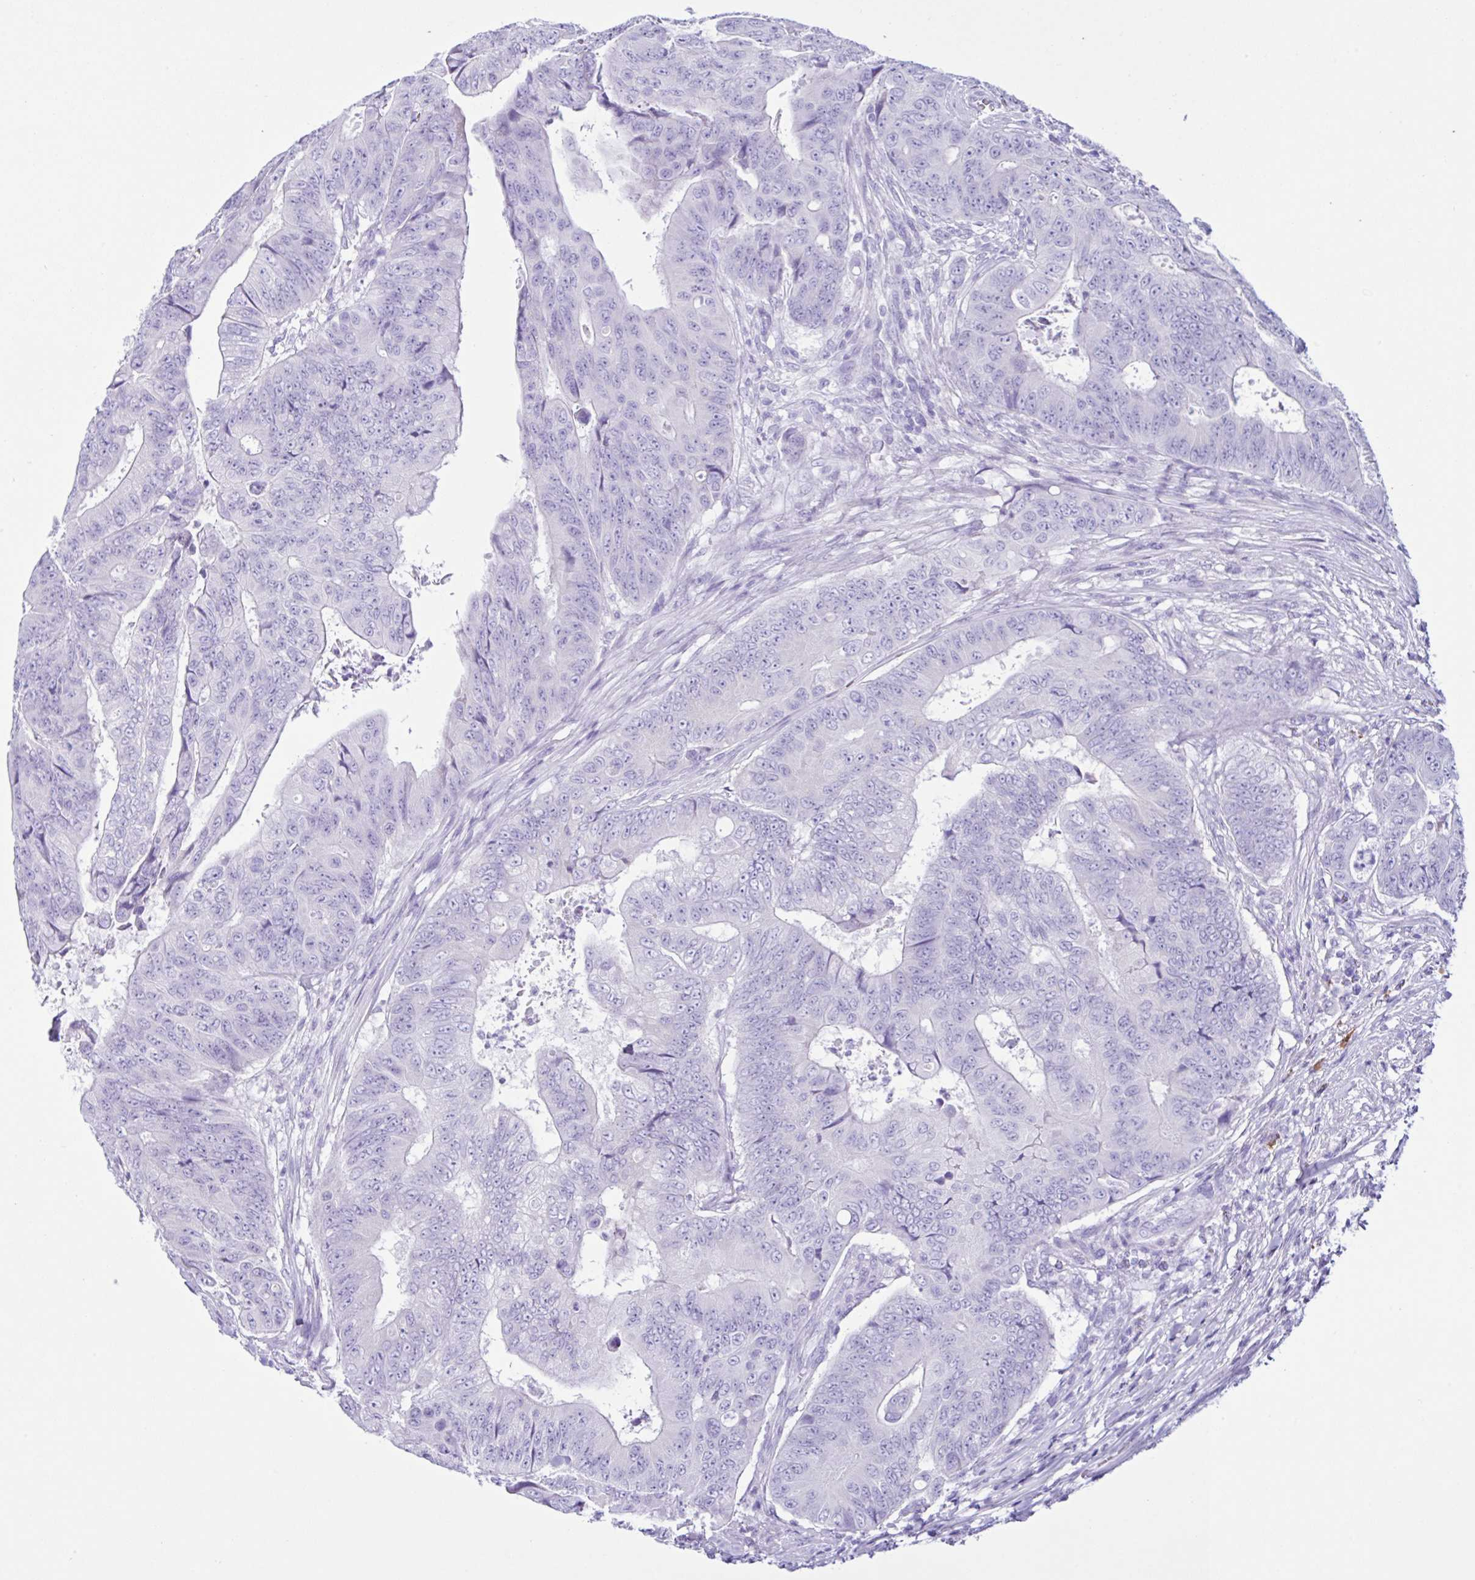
{"staining": {"intensity": "negative", "quantity": "none", "location": "none"}, "tissue": "colorectal cancer", "cell_type": "Tumor cells", "image_type": "cancer", "snomed": [{"axis": "morphology", "description": "Adenocarcinoma, NOS"}, {"axis": "topography", "description": "Colon"}], "caption": "Histopathology image shows no protein positivity in tumor cells of colorectal adenocarcinoma tissue.", "gene": "PIGF", "patient": {"sex": "female", "age": 48}}